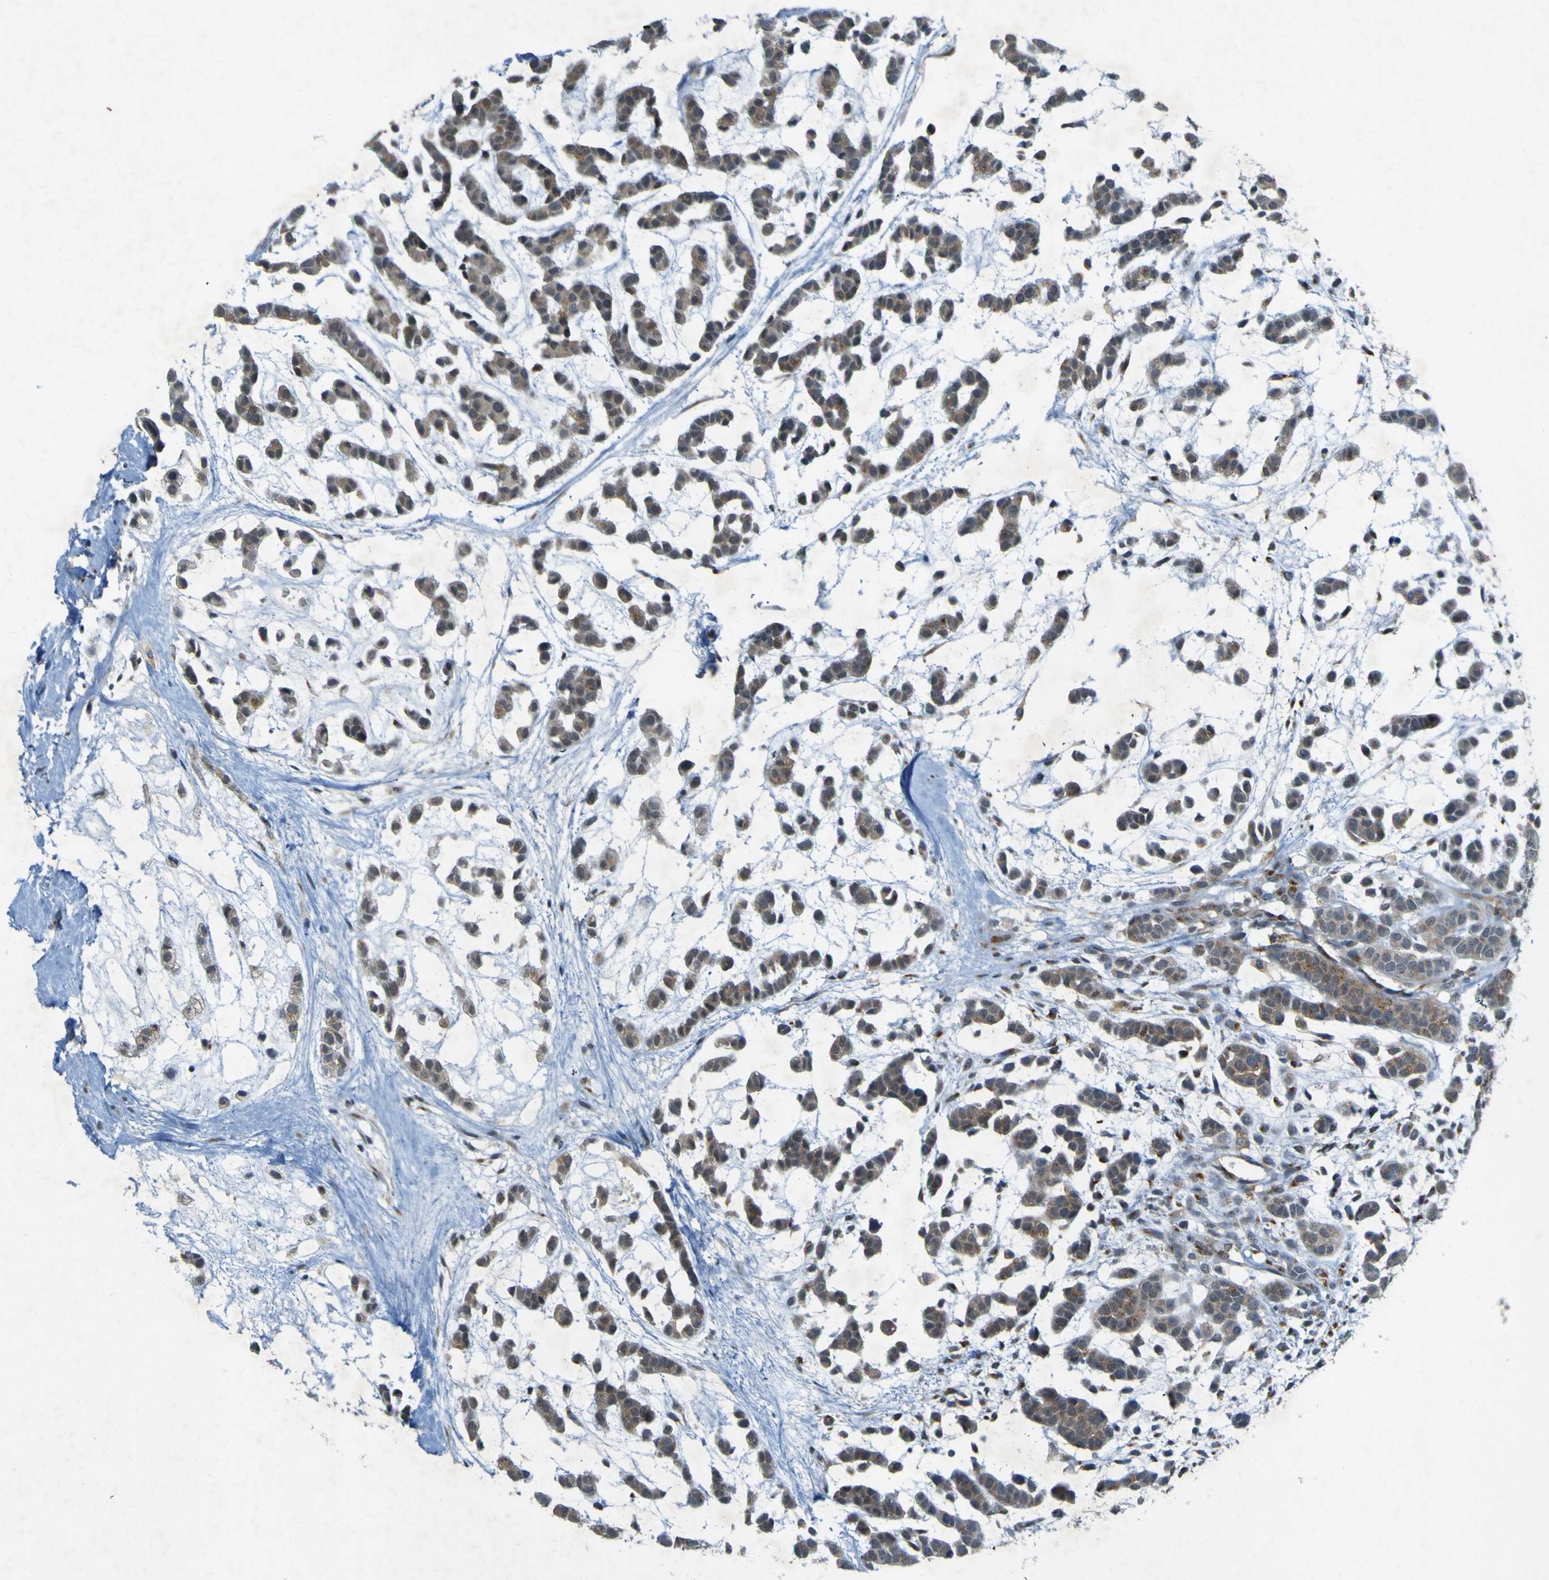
{"staining": {"intensity": "negative", "quantity": "none", "location": "none"}, "tissue": "head and neck cancer", "cell_type": "Tumor cells", "image_type": "cancer", "snomed": [{"axis": "morphology", "description": "Adenocarcinoma, NOS"}, {"axis": "morphology", "description": "Adenoma, NOS"}, {"axis": "topography", "description": "Head-Neck"}], "caption": "Immunohistochemistry (IHC) photomicrograph of human adenoma (head and neck) stained for a protein (brown), which shows no positivity in tumor cells.", "gene": "IGF2R", "patient": {"sex": "female", "age": 55}}